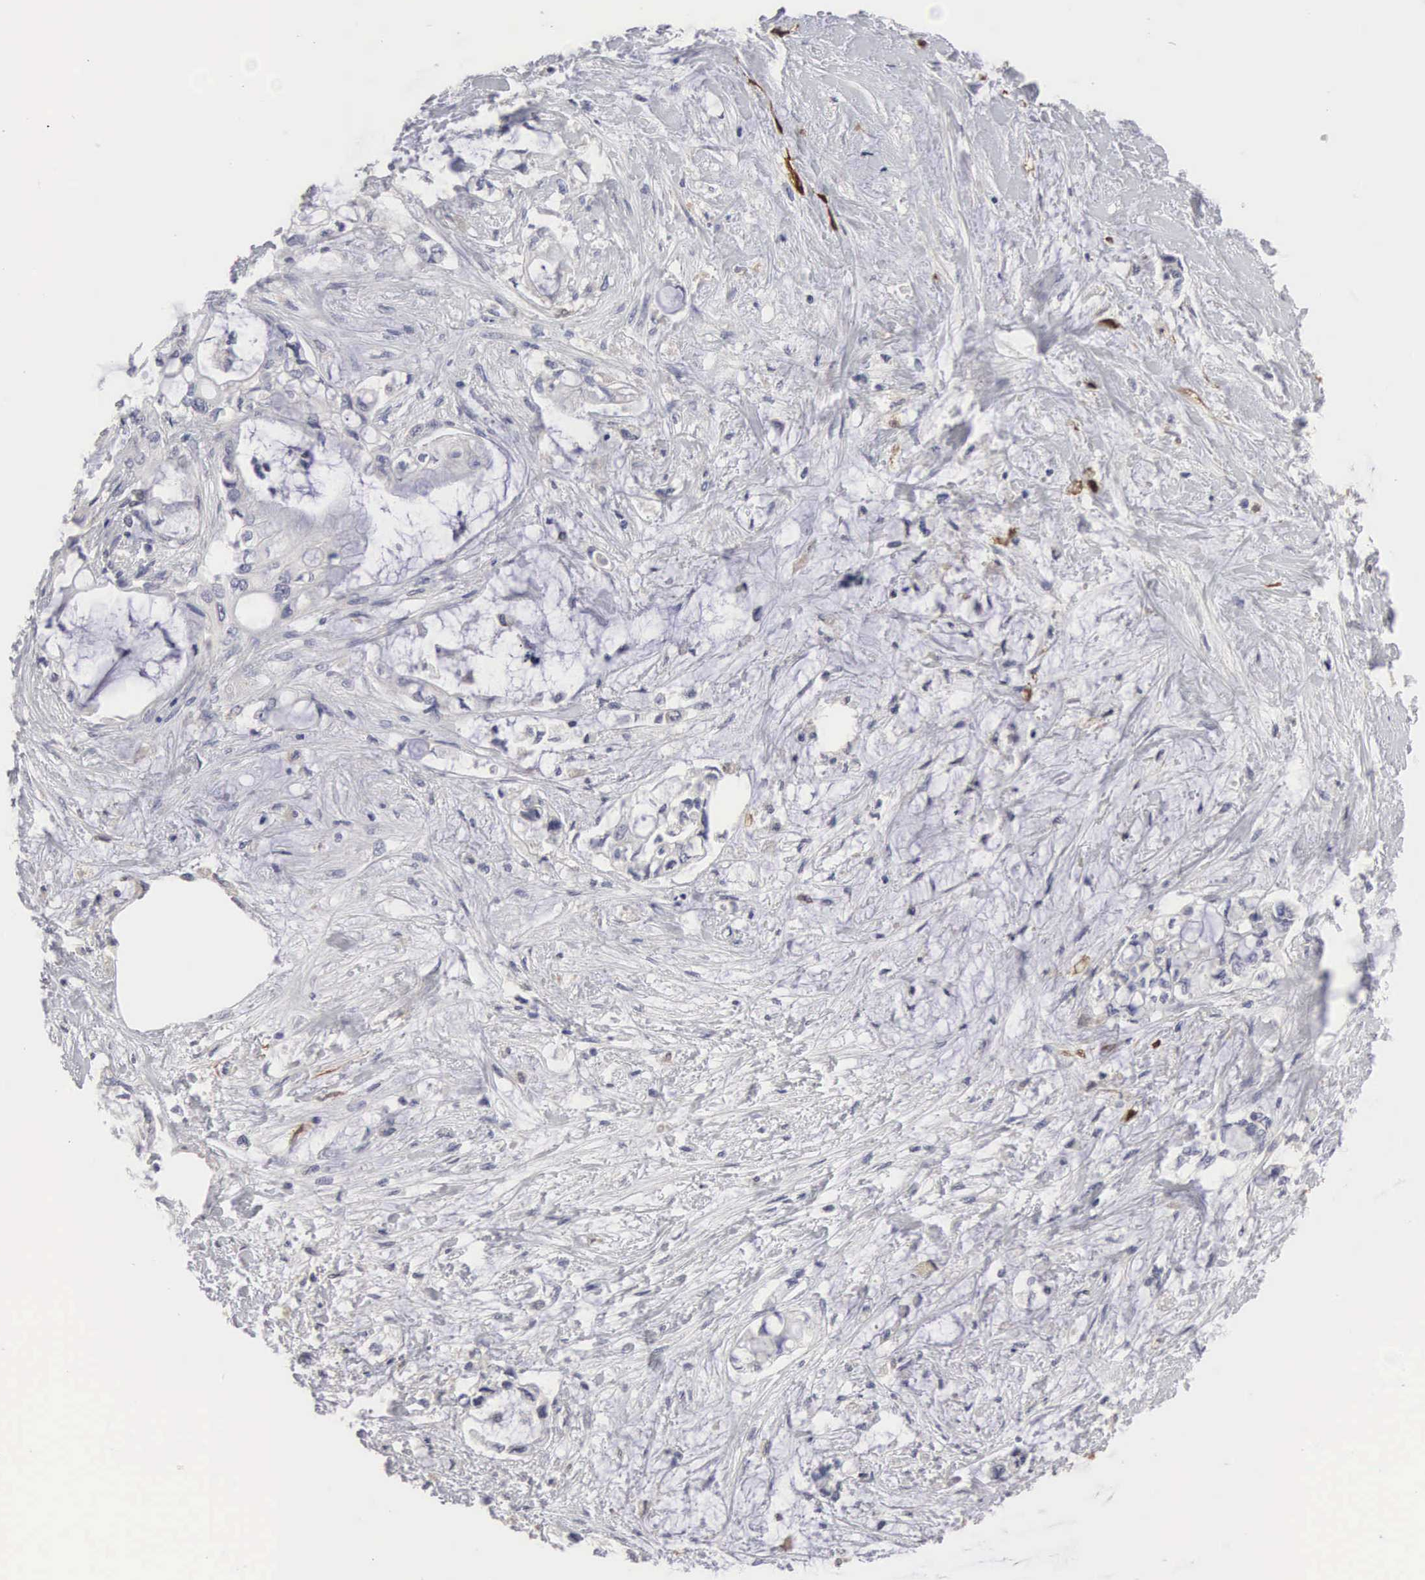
{"staining": {"intensity": "negative", "quantity": "none", "location": "none"}, "tissue": "pancreatic cancer", "cell_type": "Tumor cells", "image_type": "cancer", "snomed": [{"axis": "morphology", "description": "Adenocarcinoma, NOS"}, {"axis": "topography", "description": "Pancreas"}], "caption": "A histopathology image of human pancreatic adenocarcinoma is negative for staining in tumor cells.", "gene": "HMOX1", "patient": {"sex": "female", "age": 70}}